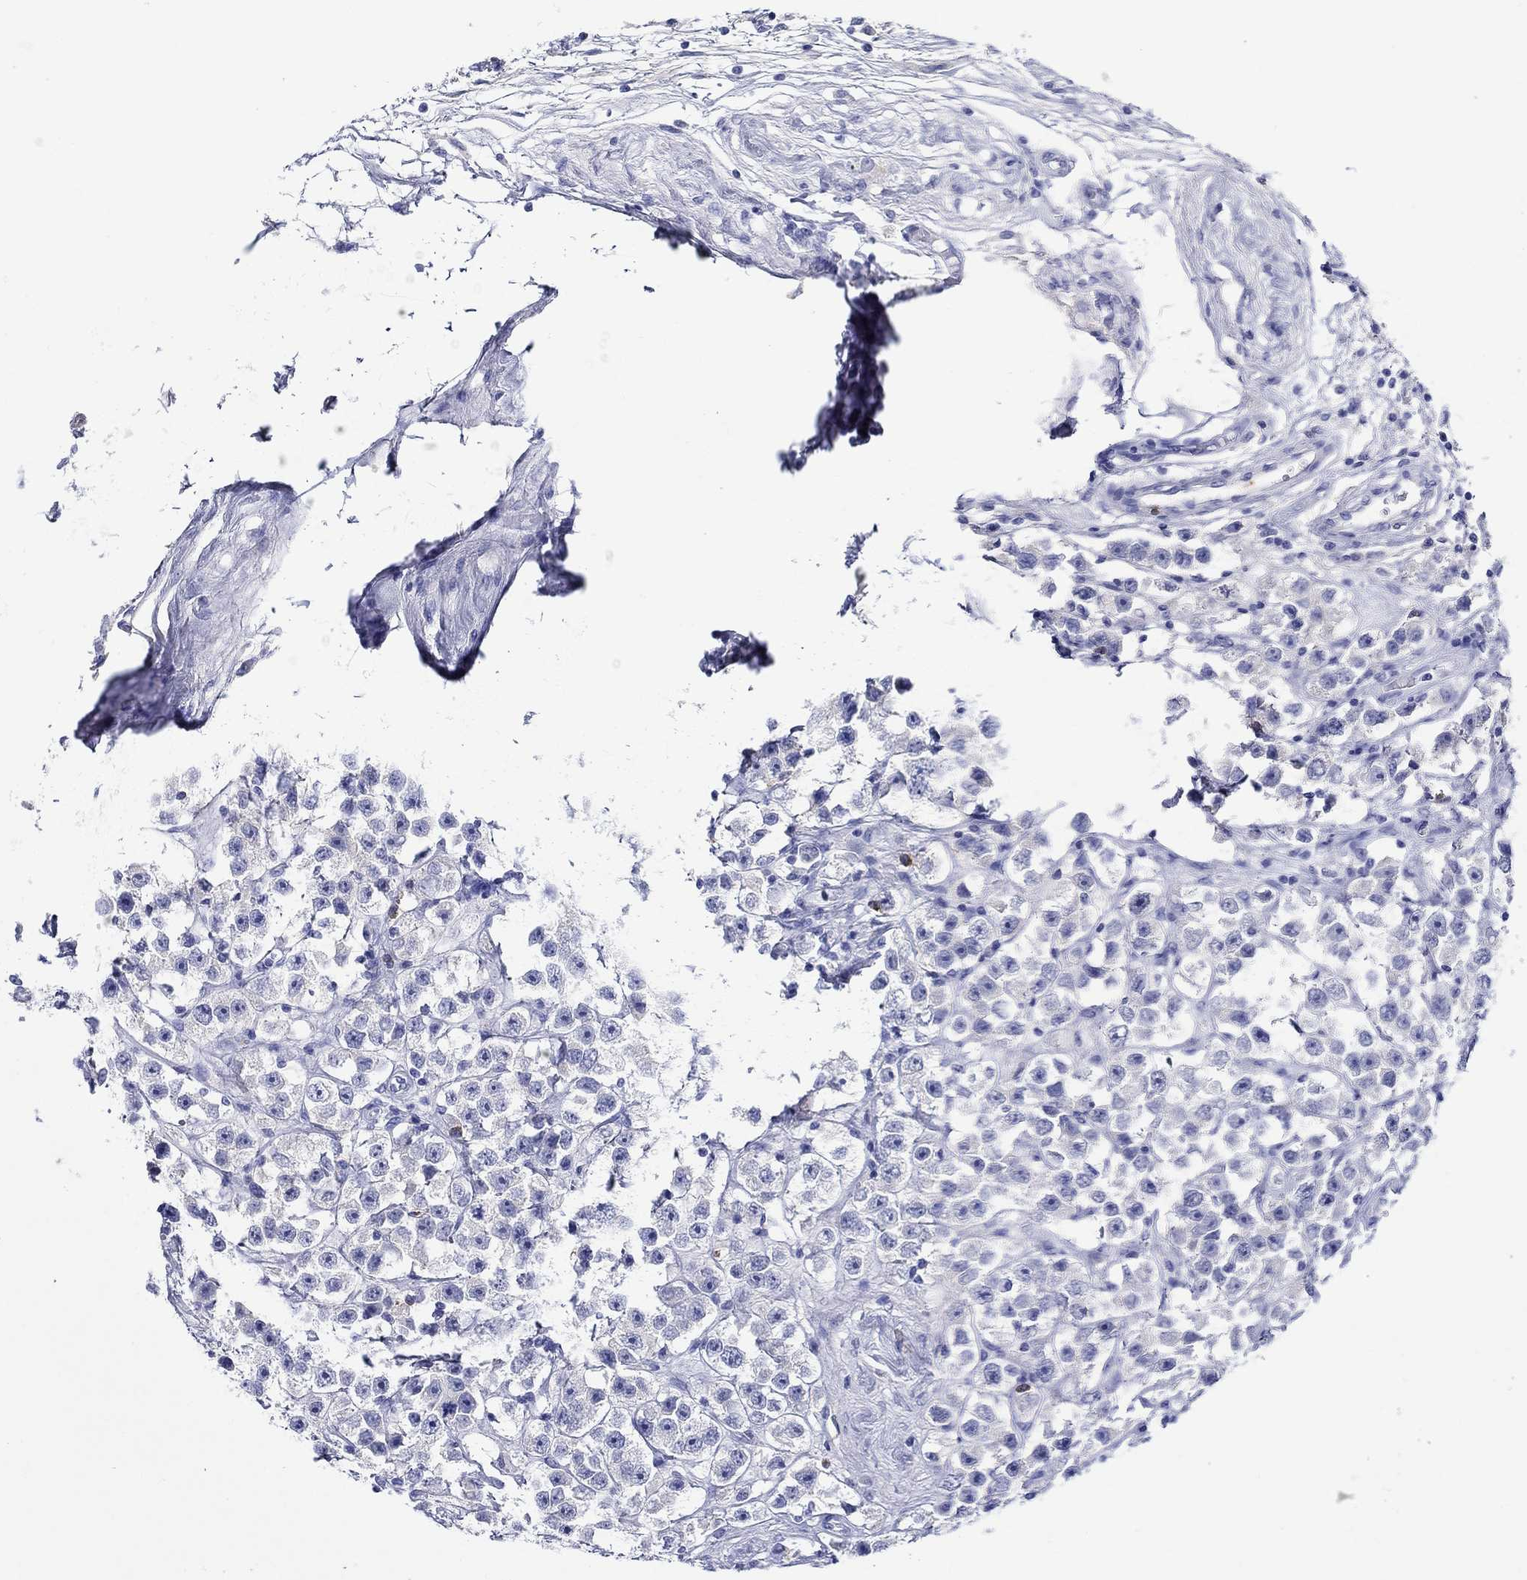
{"staining": {"intensity": "negative", "quantity": "none", "location": "none"}, "tissue": "testis cancer", "cell_type": "Tumor cells", "image_type": "cancer", "snomed": [{"axis": "morphology", "description": "Seminoma, NOS"}, {"axis": "topography", "description": "Testis"}], "caption": "Testis cancer (seminoma) stained for a protein using immunohistochemistry reveals no positivity tumor cells.", "gene": "EPX", "patient": {"sex": "male", "age": 45}}